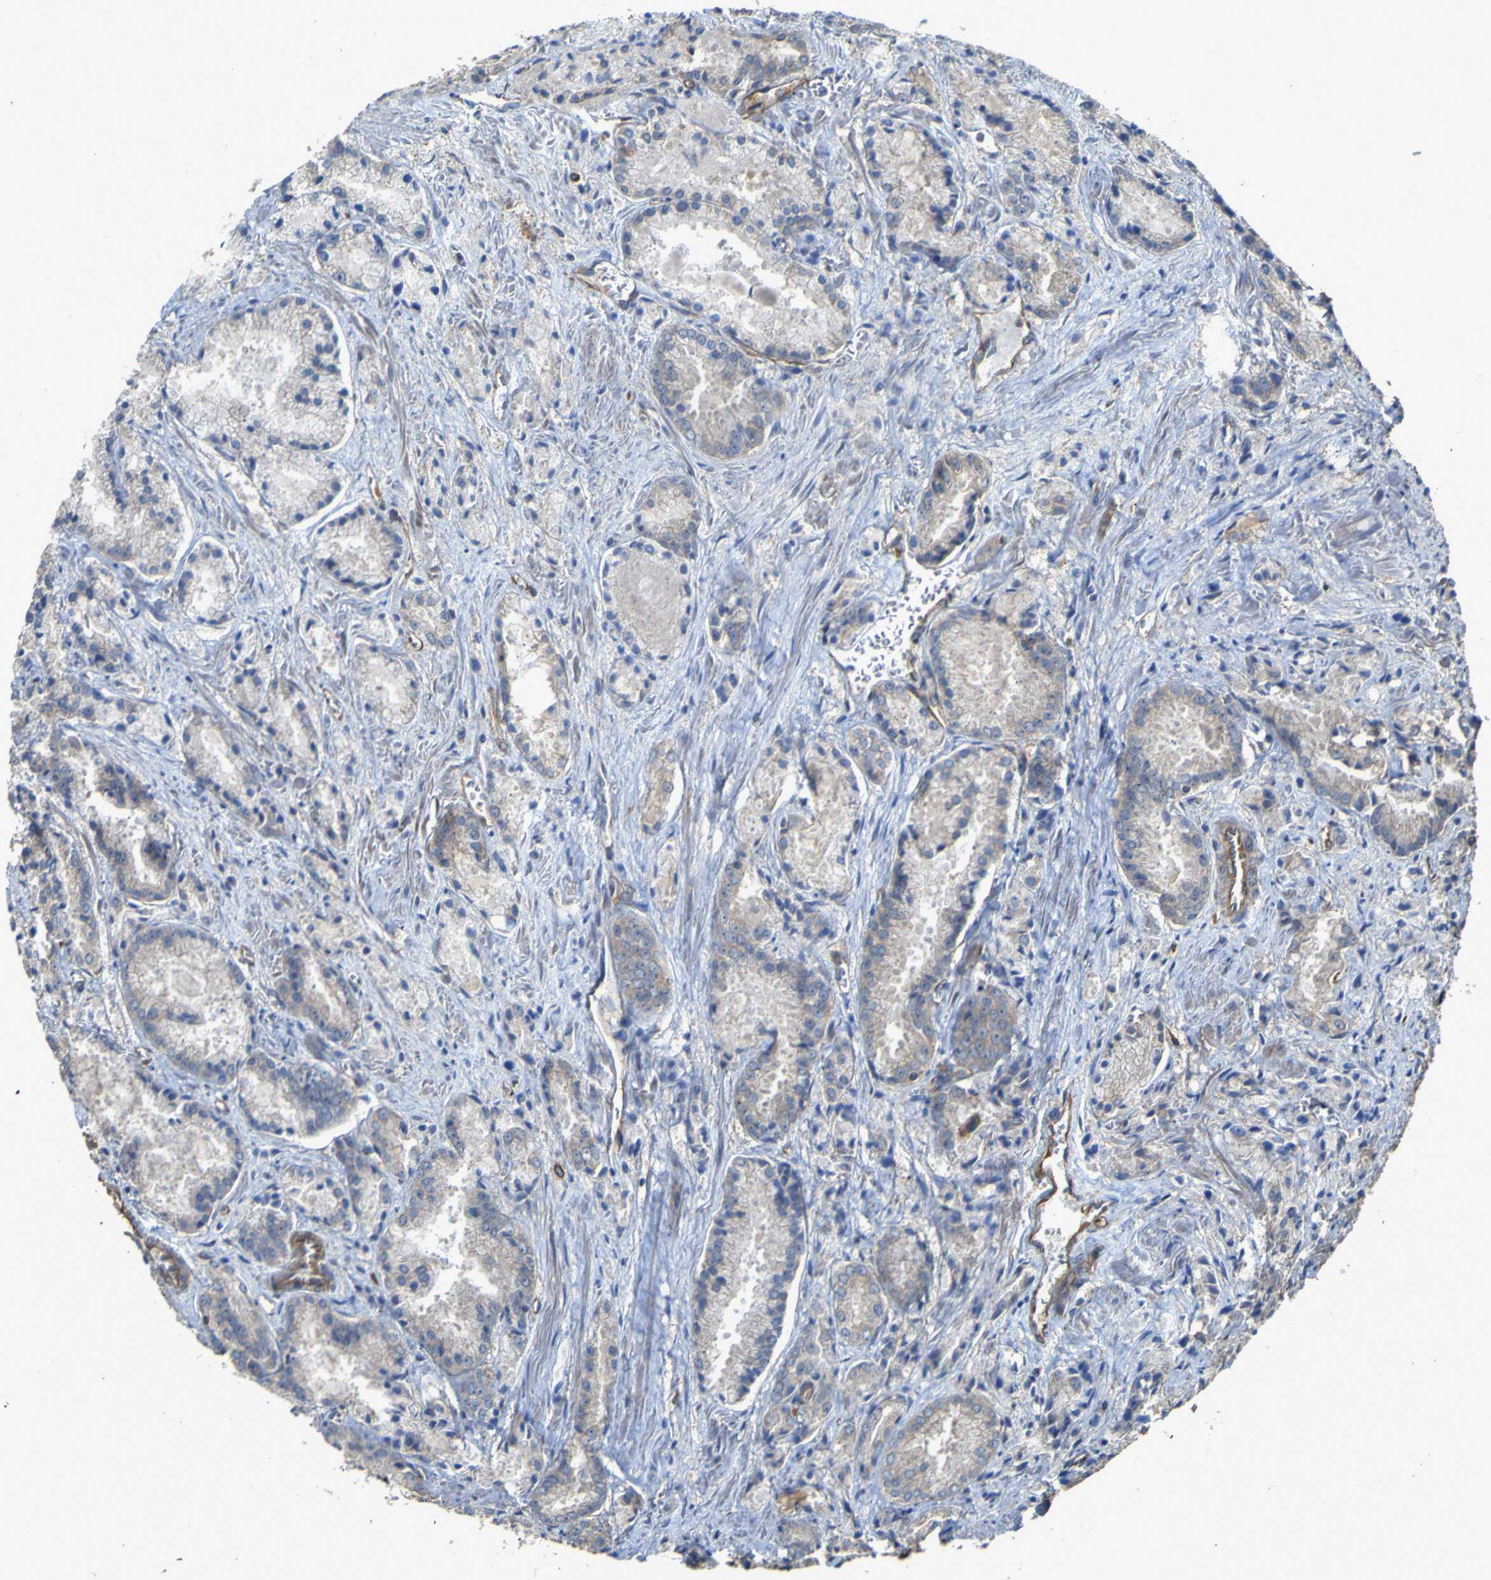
{"staining": {"intensity": "weak", "quantity": "<25%", "location": "cytoplasmic/membranous"}, "tissue": "prostate cancer", "cell_type": "Tumor cells", "image_type": "cancer", "snomed": [{"axis": "morphology", "description": "Adenocarcinoma, Low grade"}, {"axis": "topography", "description": "Prostate"}], "caption": "Immunohistochemistry (IHC) of human low-grade adenocarcinoma (prostate) exhibits no staining in tumor cells.", "gene": "TNFSF15", "patient": {"sex": "male", "age": 64}}